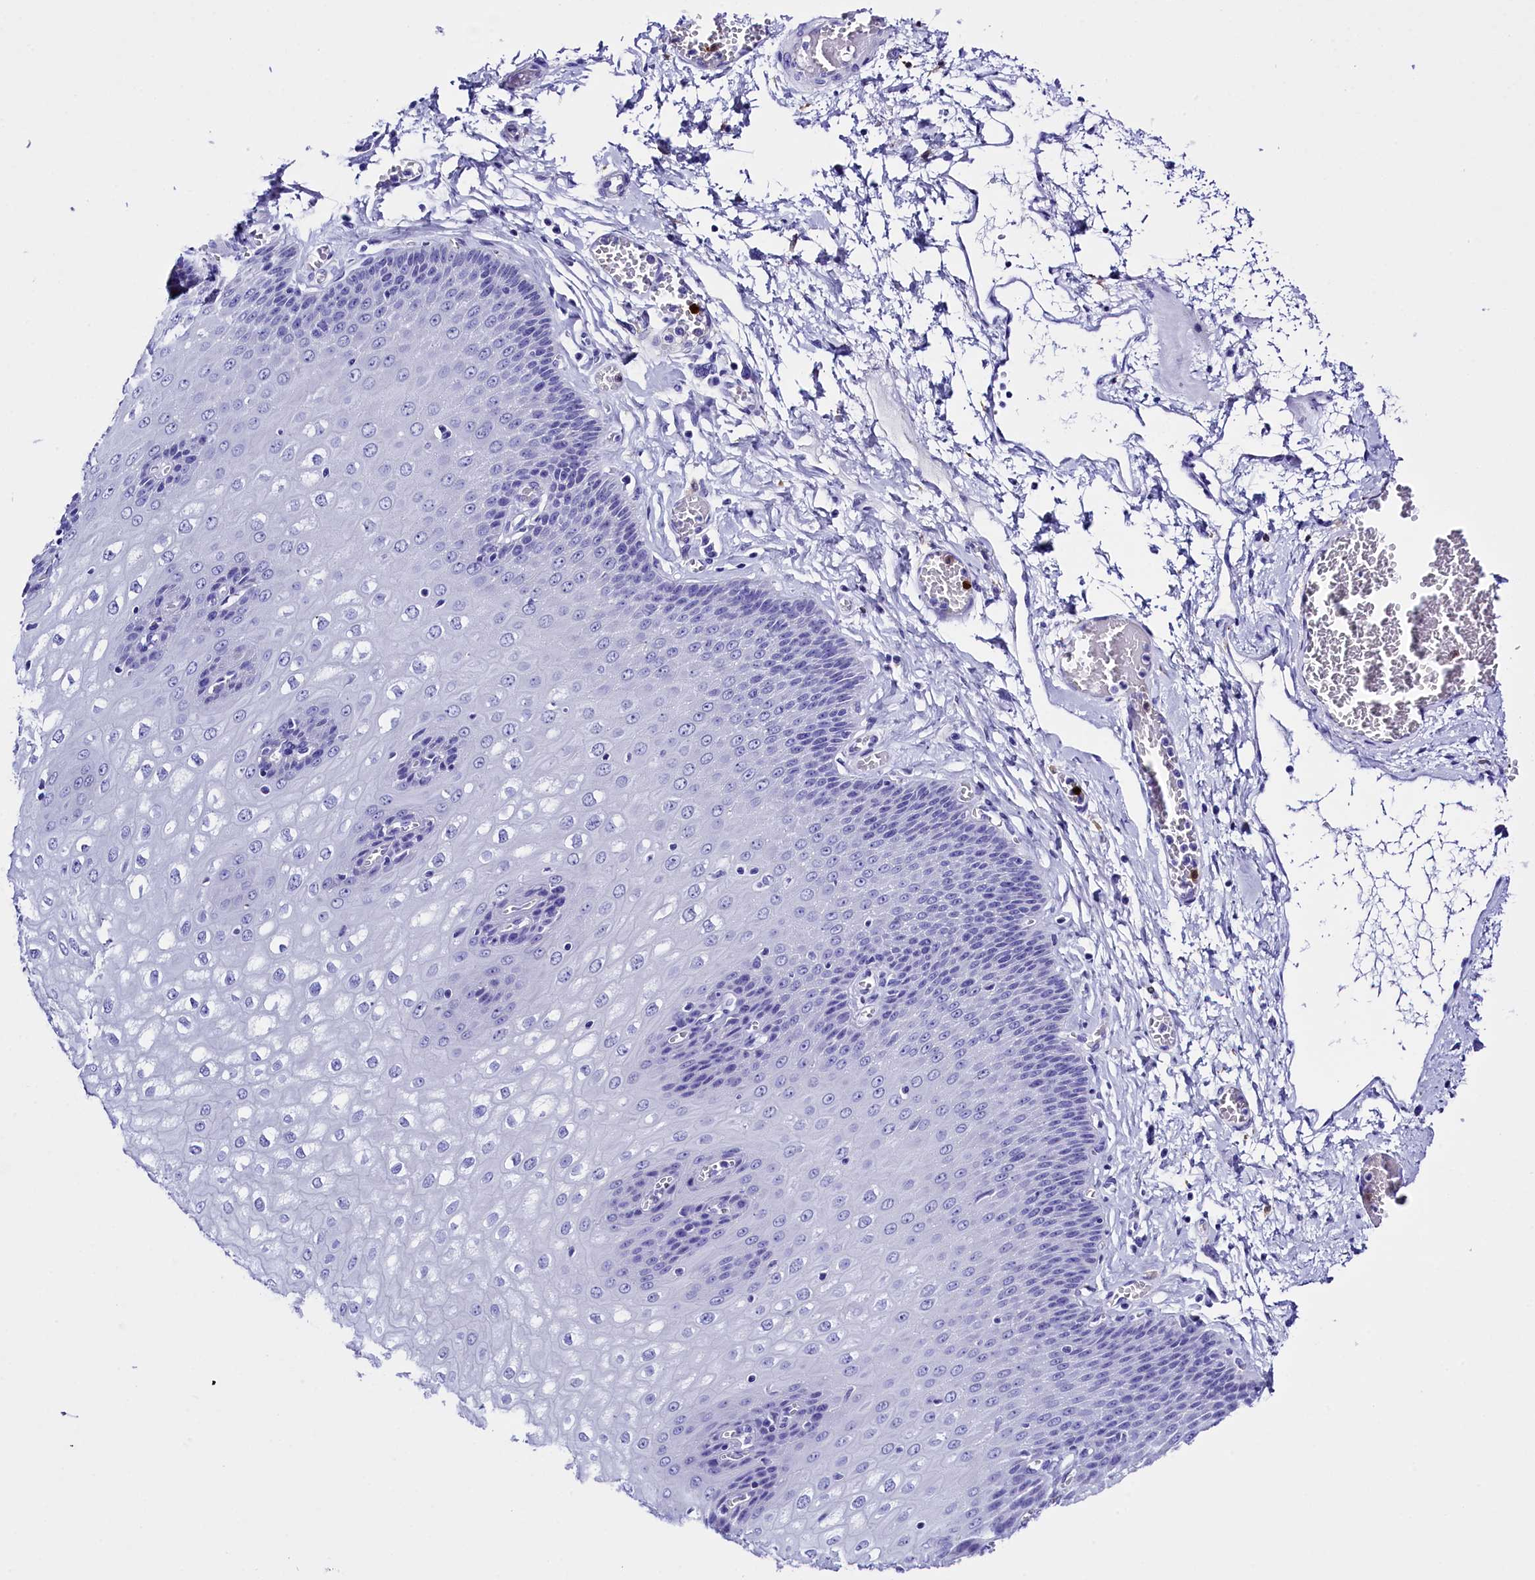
{"staining": {"intensity": "negative", "quantity": "none", "location": "none"}, "tissue": "esophagus", "cell_type": "Squamous epithelial cells", "image_type": "normal", "snomed": [{"axis": "morphology", "description": "Normal tissue, NOS"}, {"axis": "topography", "description": "Esophagus"}], "caption": "The micrograph displays no significant positivity in squamous epithelial cells of esophagus. Nuclei are stained in blue.", "gene": "CLC", "patient": {"sex": "male", "age": 60}}